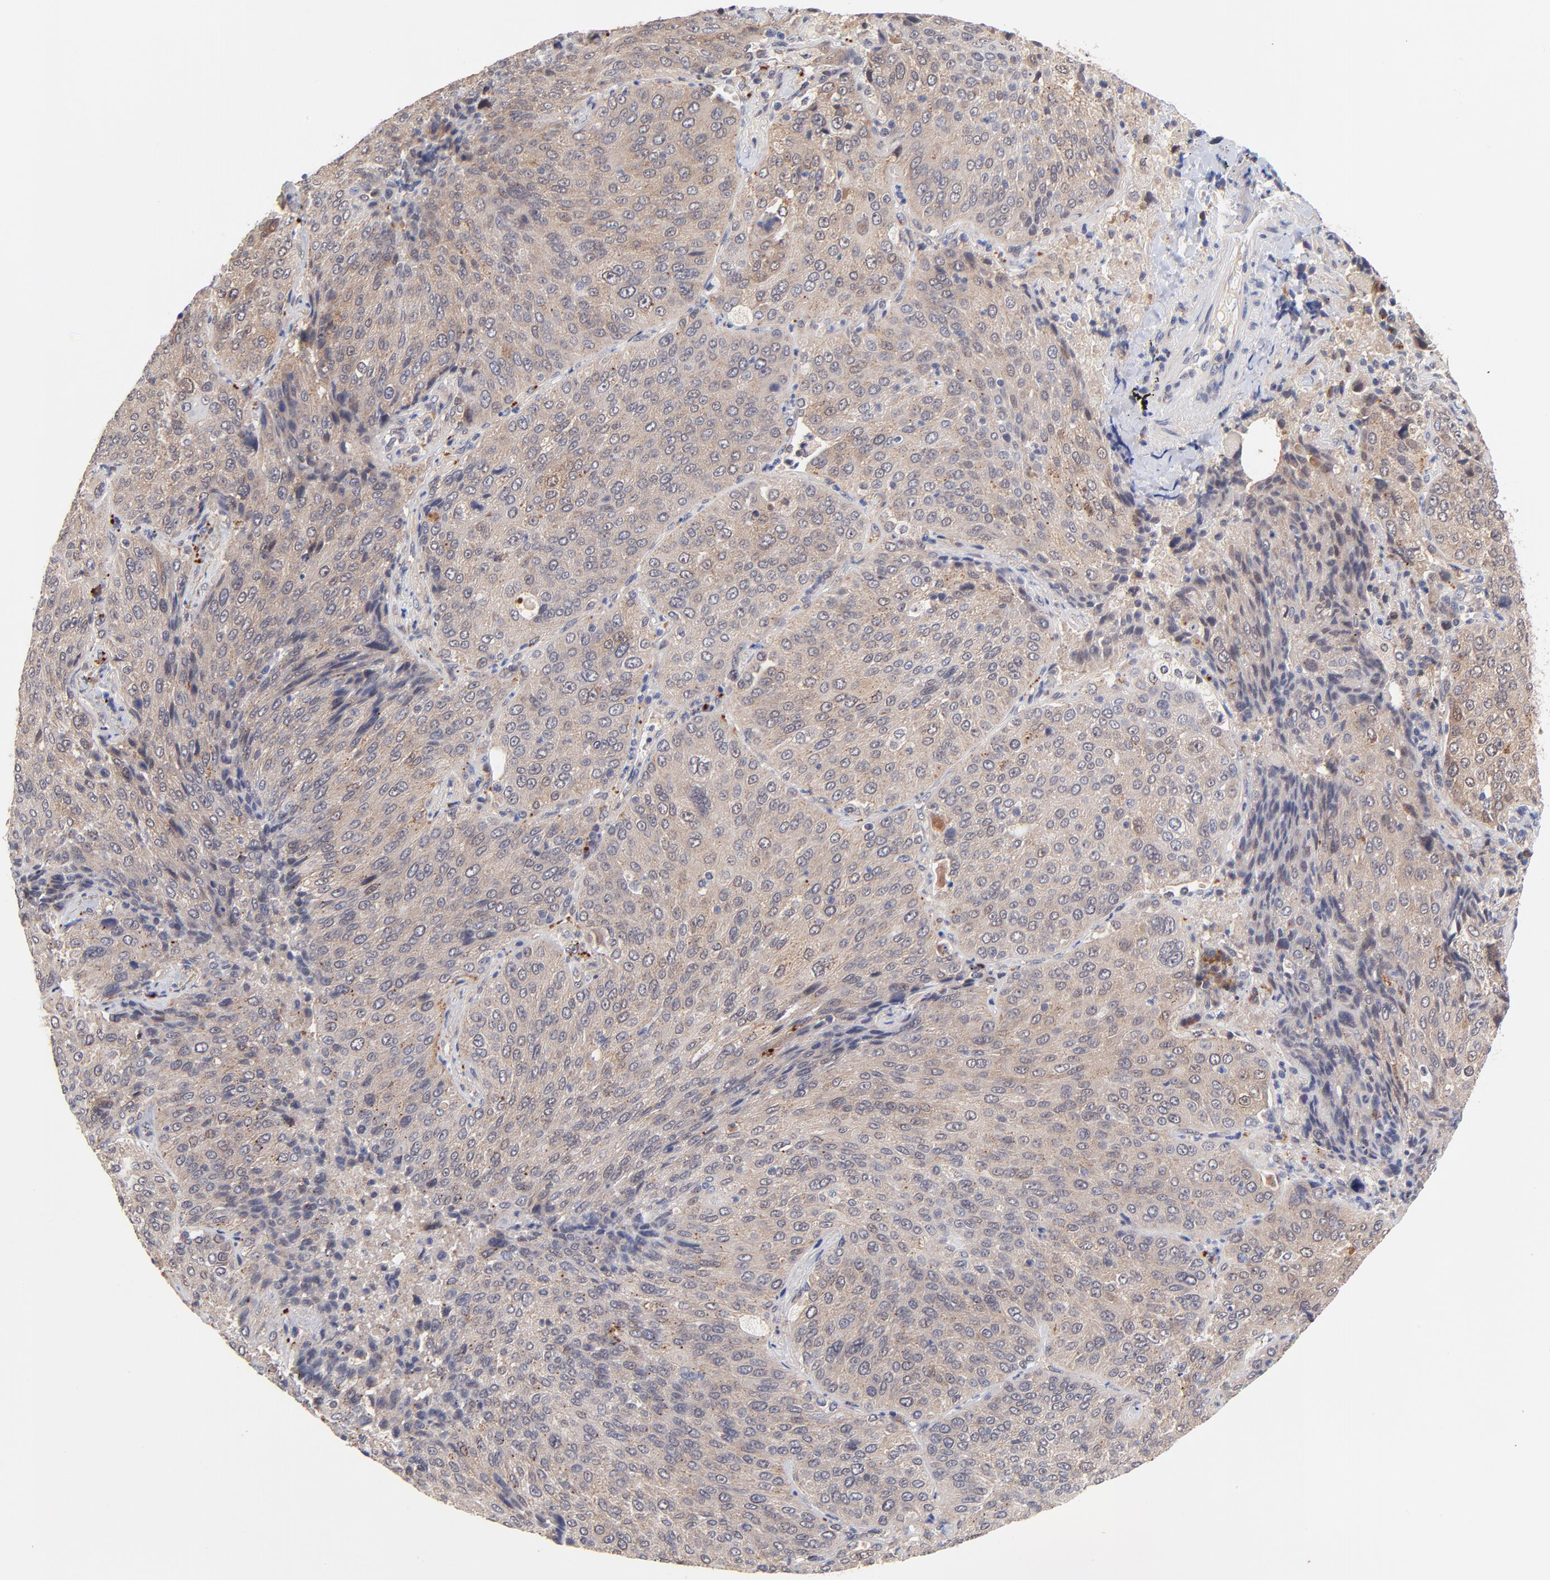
{"staining": {"intensity": "moderate", "quantity": ">75%", "location": "cytoplasmic/membranous"}, "tissue": "lung cancer", "cell_type": "Tumor cells", "image_type": "cancer", "snomed": [{"axis": "morphology", "description": "Squamous cell carcinoma, NOS"}, {"axis": "topography", "description": "Lung"}], "caption": "Moderate cytoplasmic/membranous protein expression is present in approximately >75% of tumor cells in lung cancer (squamous cell carcinoma).", "gene": "TXNL1", "patient": {"sex": "male", "age": 54}}